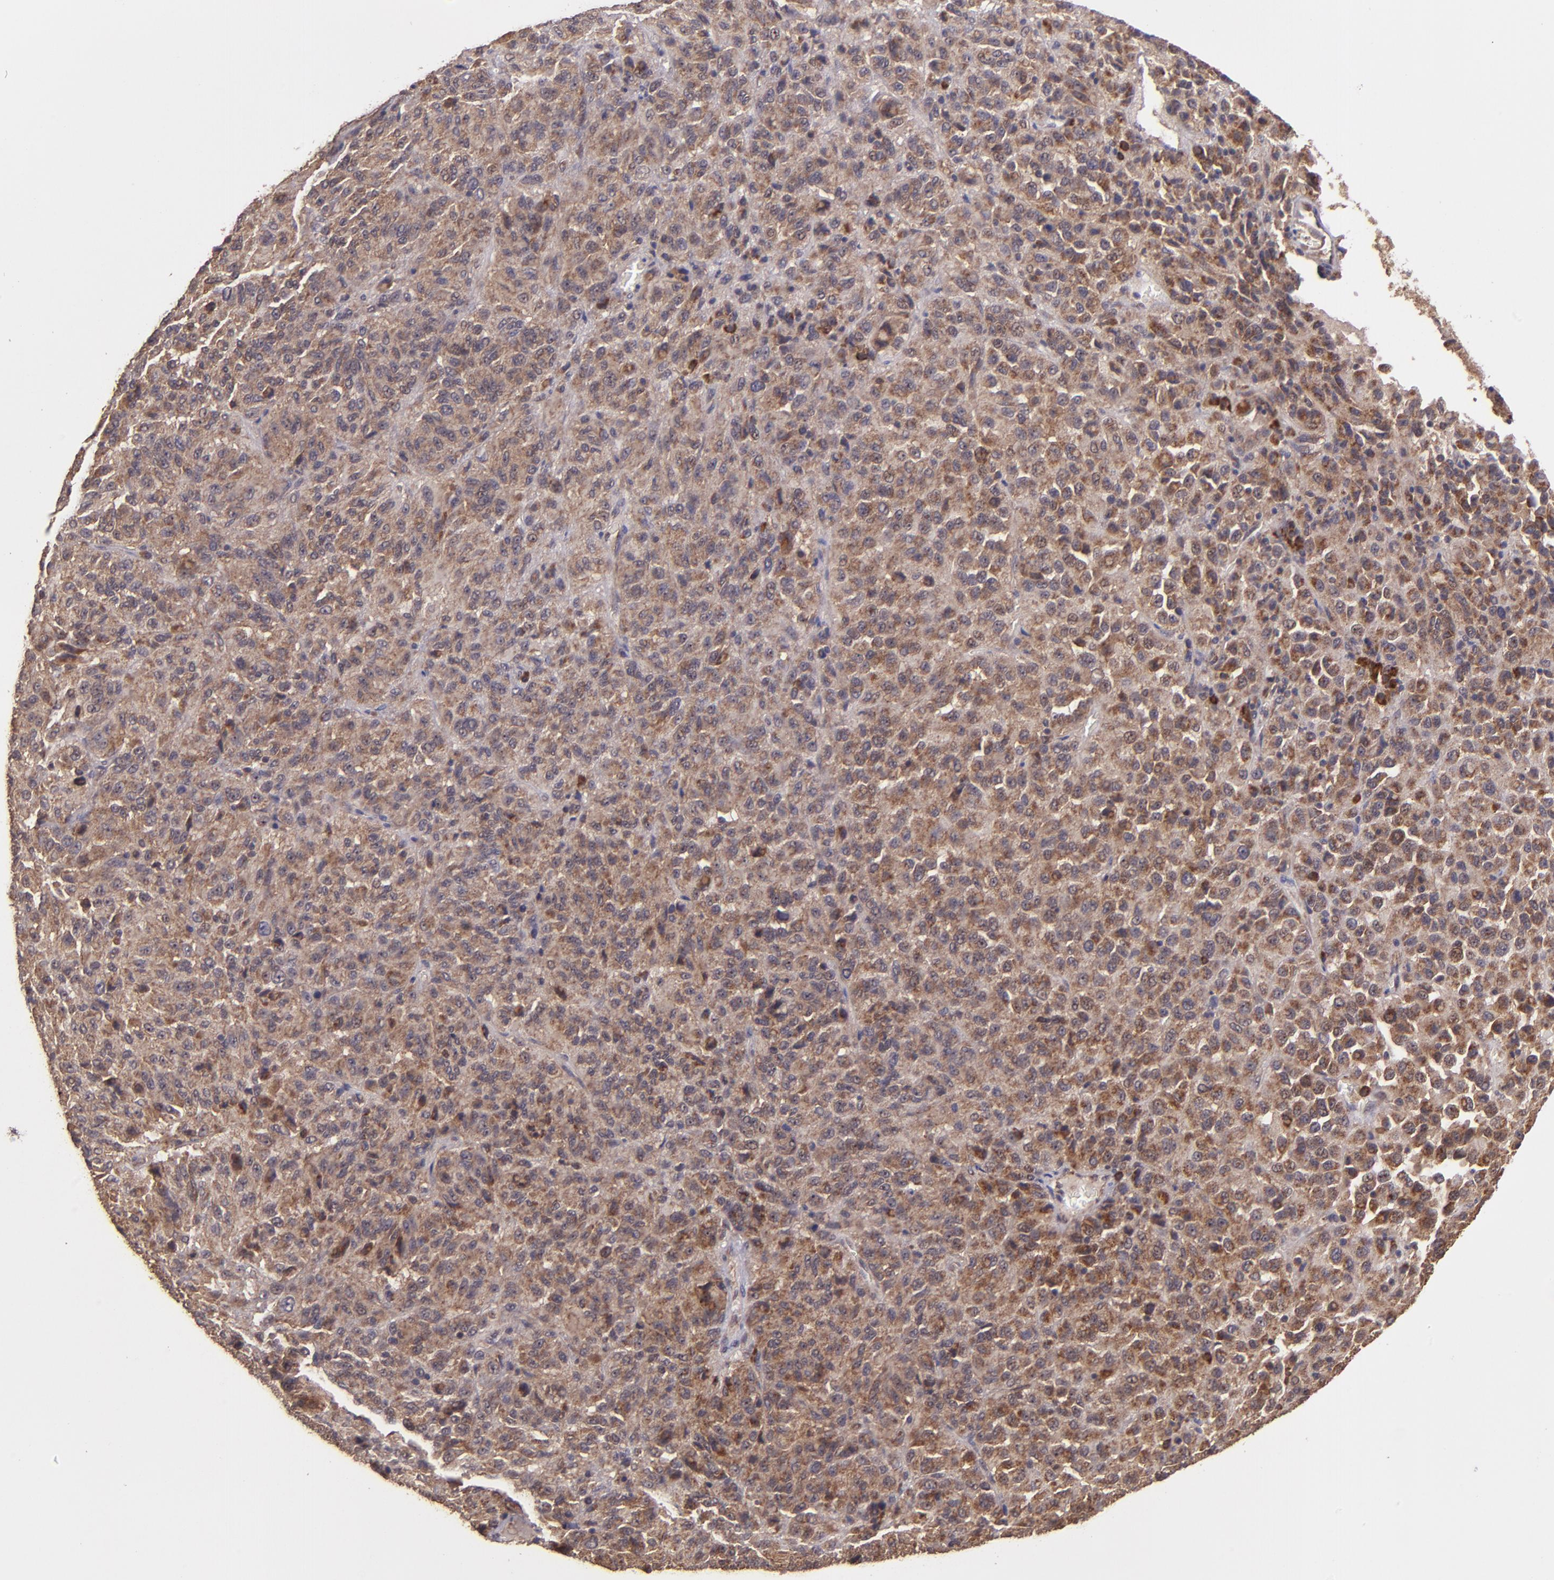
{"staining": {"intensity": "strong", "quantity": ">75%", "location": "cytoplasmic/membranous"}, "tissue": "melanoma", "cell_type": "Tumor cells", "image_type": "cancer", "snomed": [{"axis": "morphology", "description": "Malignant melanoma, Metastatic site"}, {"axis": "topography", "description": "Lung"}], "caption": "An immunohistochemistry histopathology image of neoplastic tissue is shown. Protein staining in brown highlights strong cytoplasmic/membranous positivity in melanoma within tumor cells.", "gene": "USP51", "patient": {"sex": "male", "age": 64}}